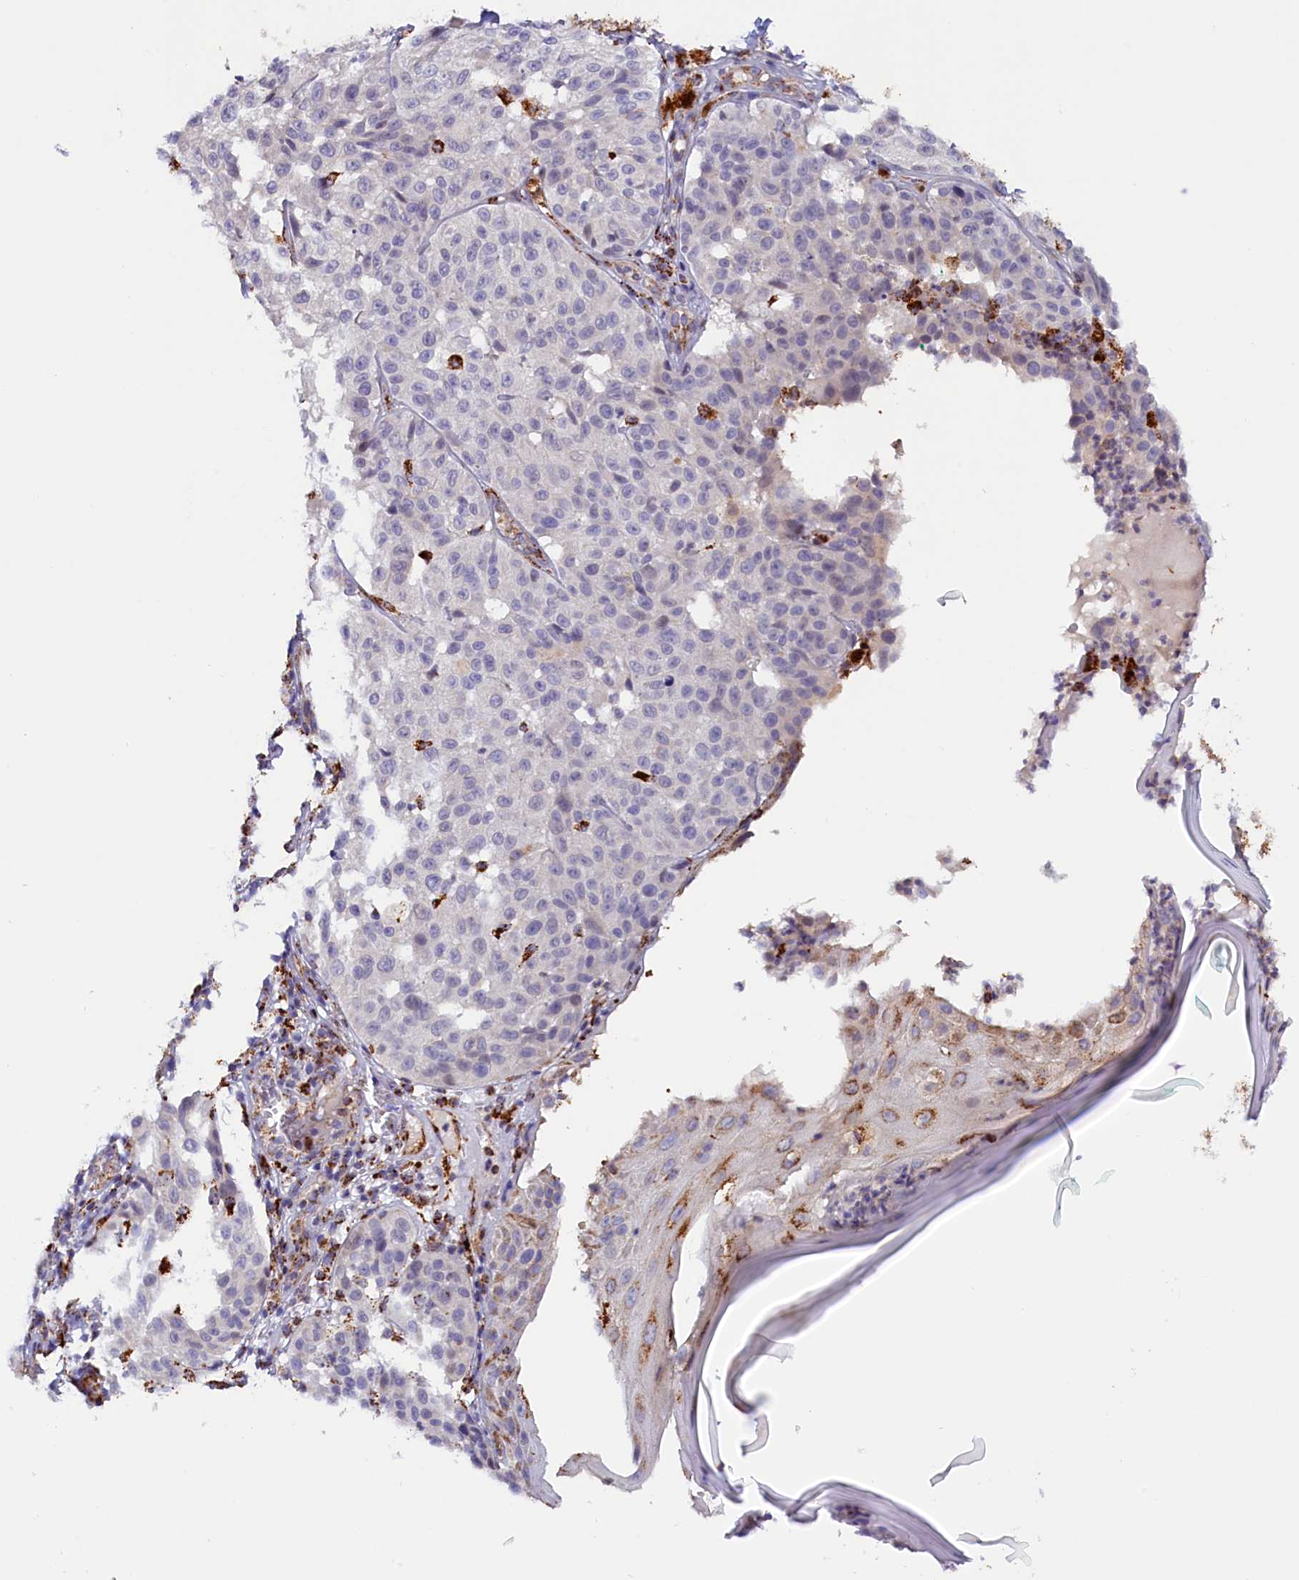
{"staining": {"intensity": "negative", "quantity": "none", "location": "none"}, "tissue": "melanoma", "cell_type": "Tumor cells", "image_type": "cancer", "snomed": [{"axis": "morphology", "description": "Malignant melanoma, NOS"}, {"axis": "topography", "description": "Skin"}], "caption": "Immunohistochemistry (IHC) micrograph of human melanoma stained for a protein (brown), which exhibits no expression in tumor cells. (Stains: DAB immunohistochemistry with hematoxylin counter stain, Microscopy: brightfield microscopy at high magnification).", "gene": "AKTIP", "patient": {"sex": "female", "age": 46}}